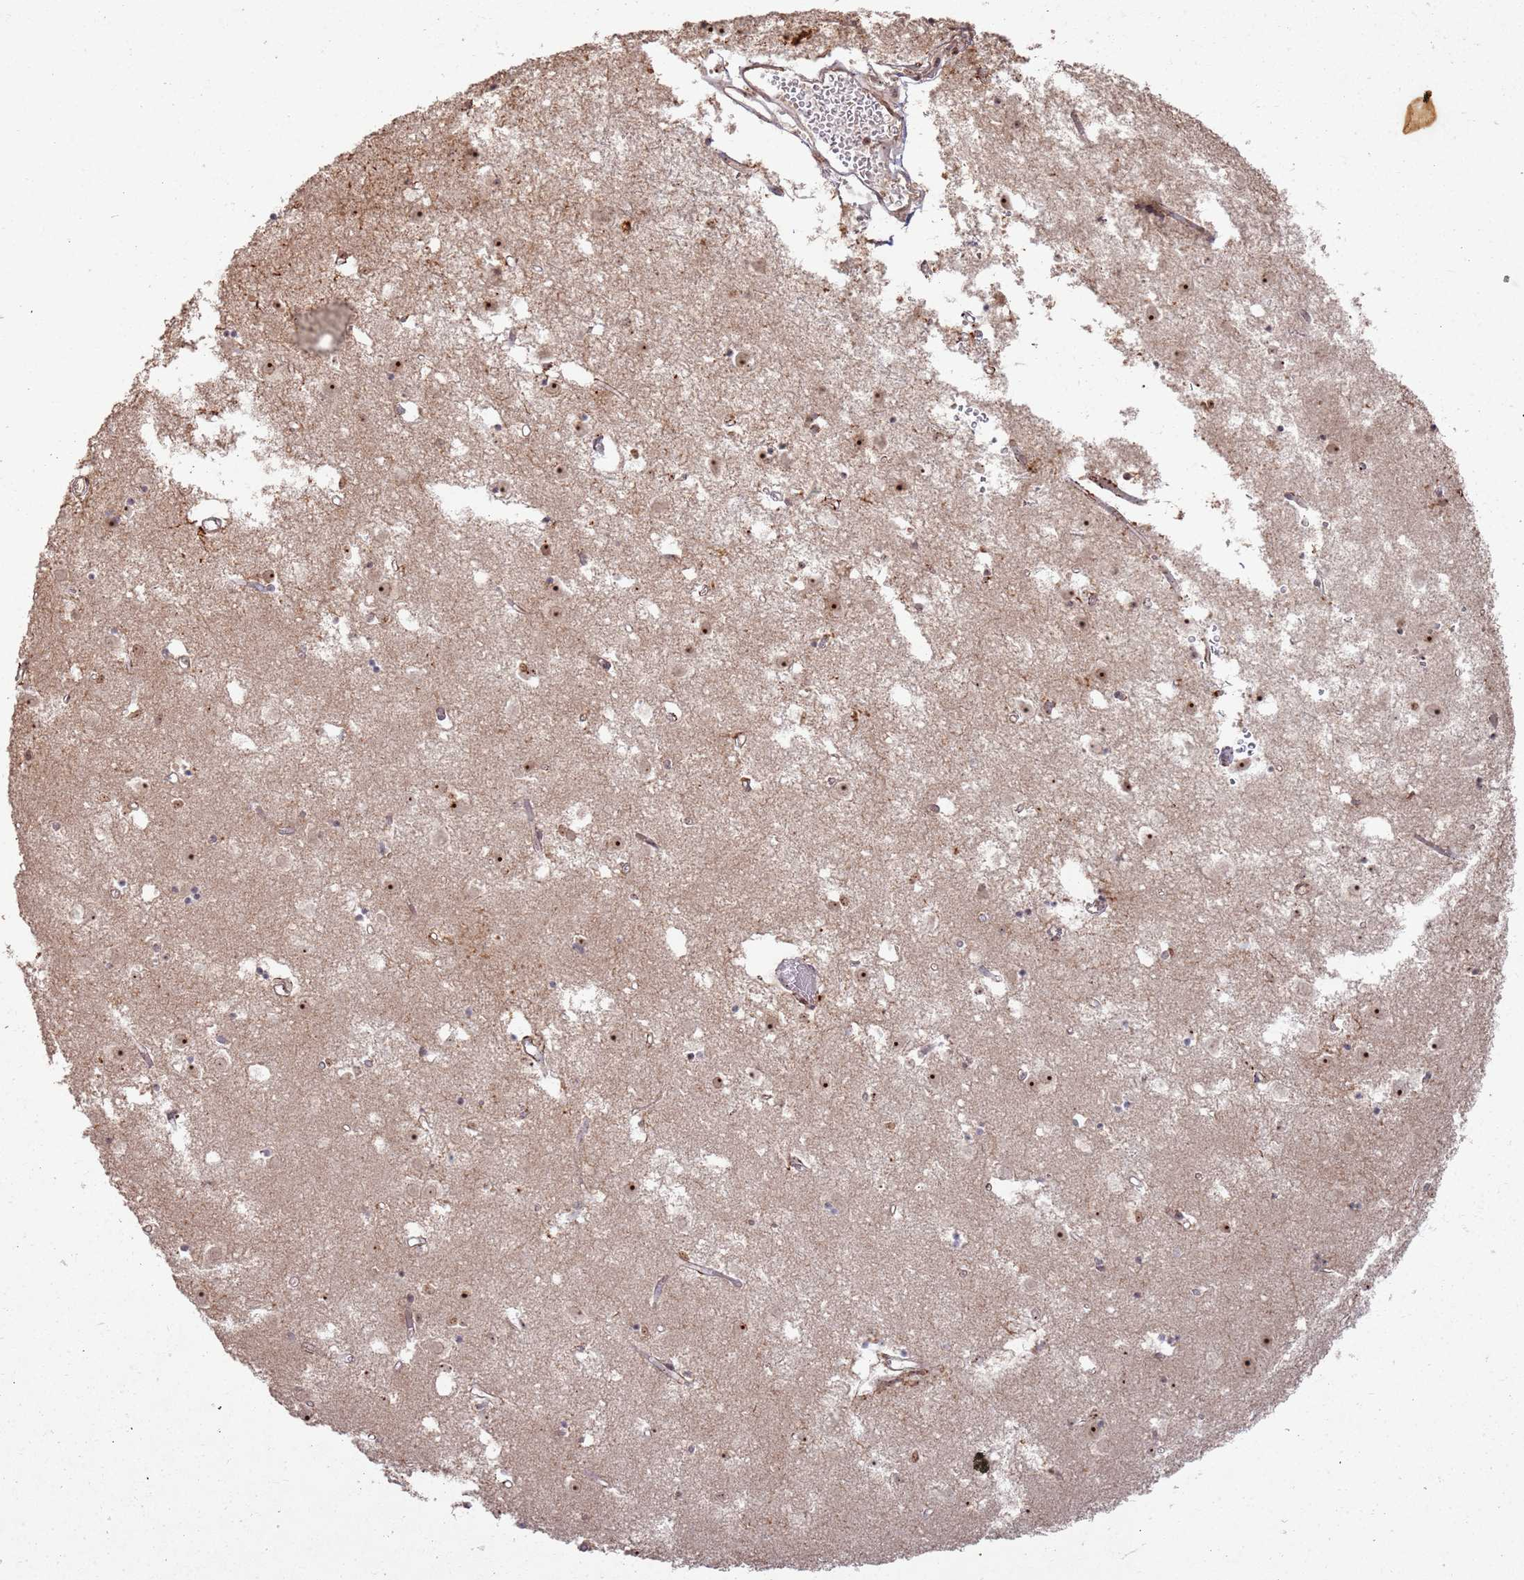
{"staining": {"intensity": "moderate", "quantity": ">75%", "location": "nuclear"}, "tissue": "caudate", "cell_type": "Glial cells", "image_type": "normal", "snomed": [{"axis": "morphology", "description": "Normal tissue, NOS"}, {"axis": "topography", "description": "Lateral ventricle wall"}], "caption": "High-power microscopy captured an IHC image of normal caudate, revealing moderate nuclear staining in approximately >75% of glial cells.", "gene": "UTP11", "patient": {"sex": "male", "age": 70}}